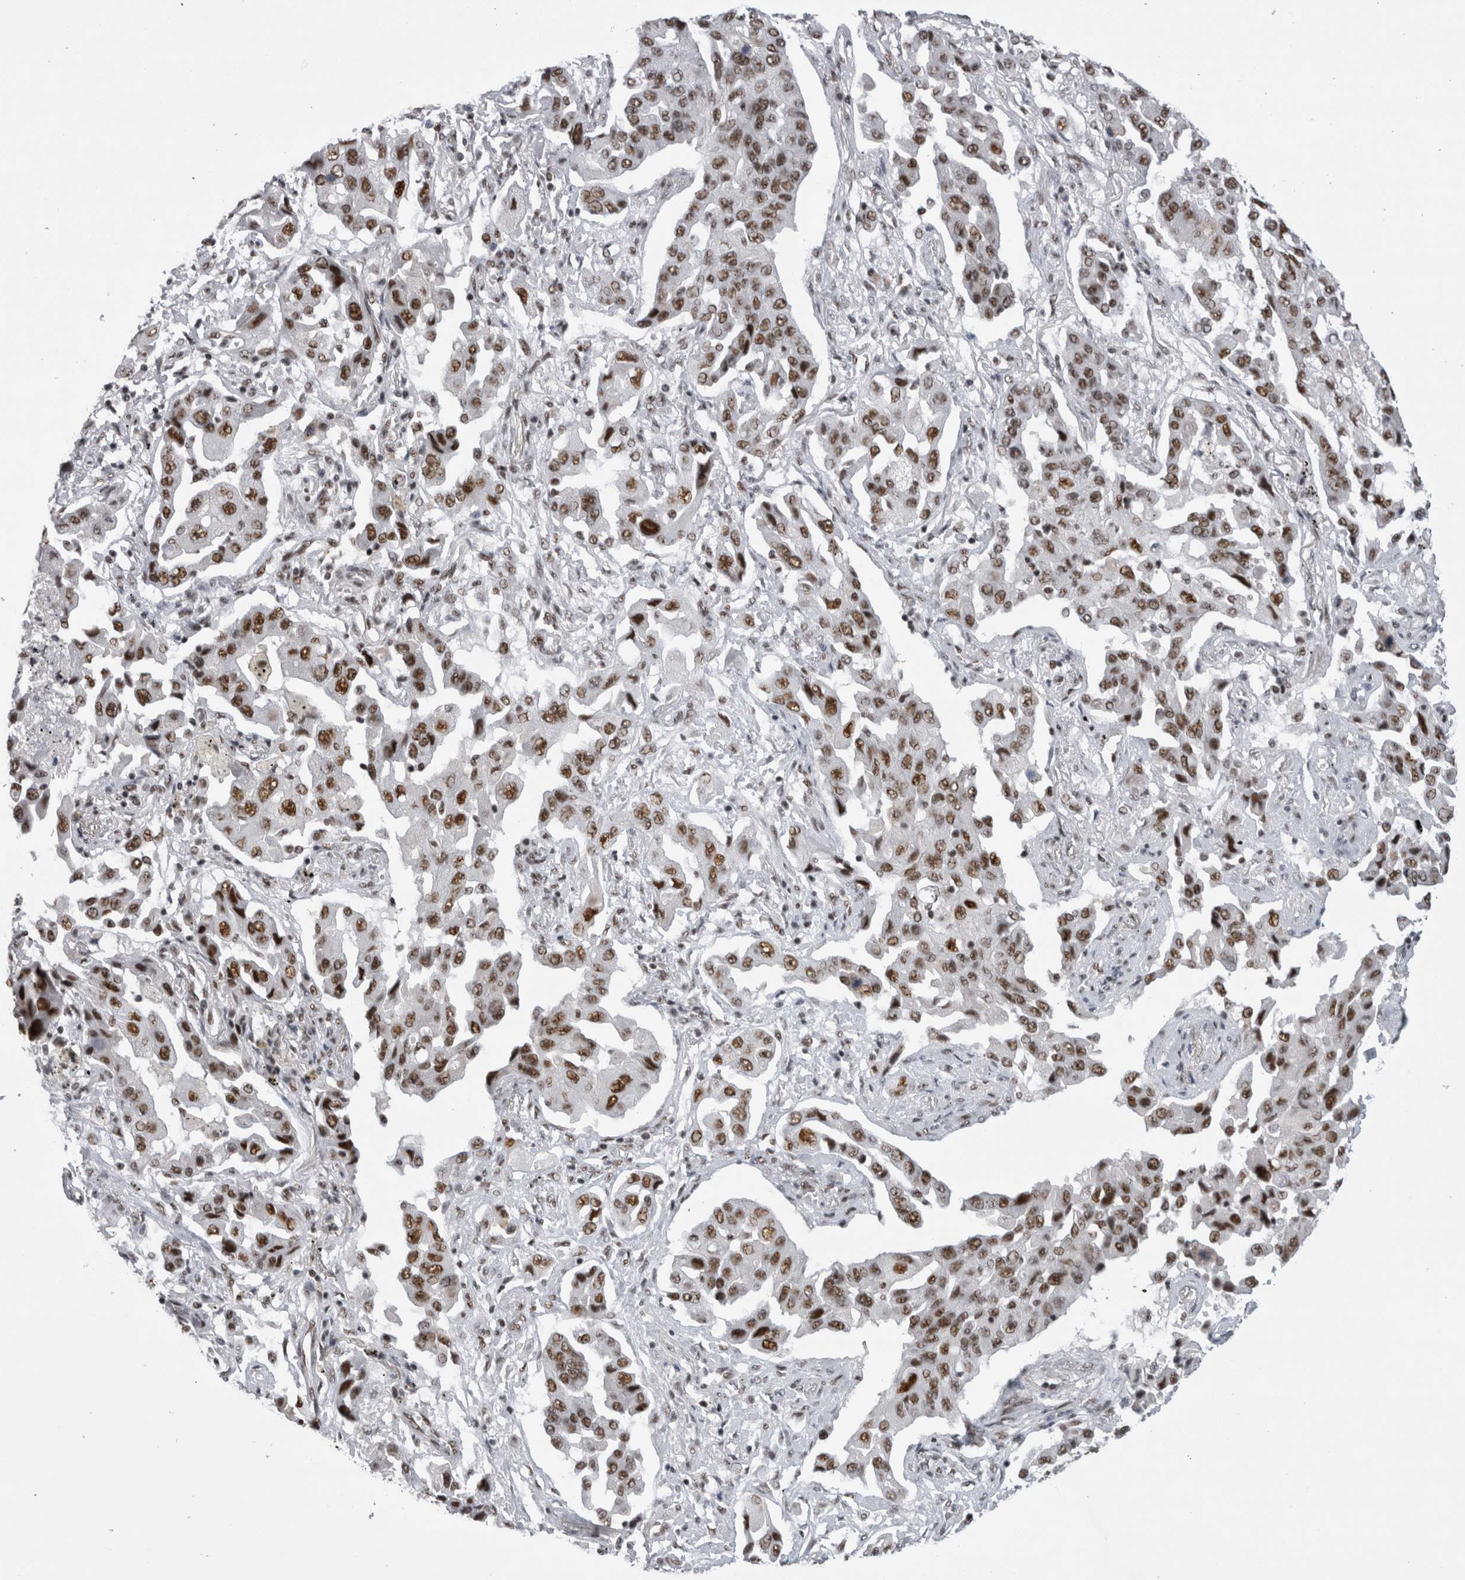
{"staining": {"intensity": "moderate", "quantity": ">75%", "location": "nuclear"}, "tissue": "lung cancer", "cell_type": "Tumor cells", "image_type": "cancer", "snomed": [{"axis": "morphology", "description": "Adenocarcinoma, NOS"}, {"axis": "topography", "description": "Lung"}], "caption": "An image of adenocarcinoma (lung) stained for a protein demonstrates moderate nuclear brown staining in tumor cells.", "gene": "CDK11A", "patient": {"sex": "female", "age": 65}}